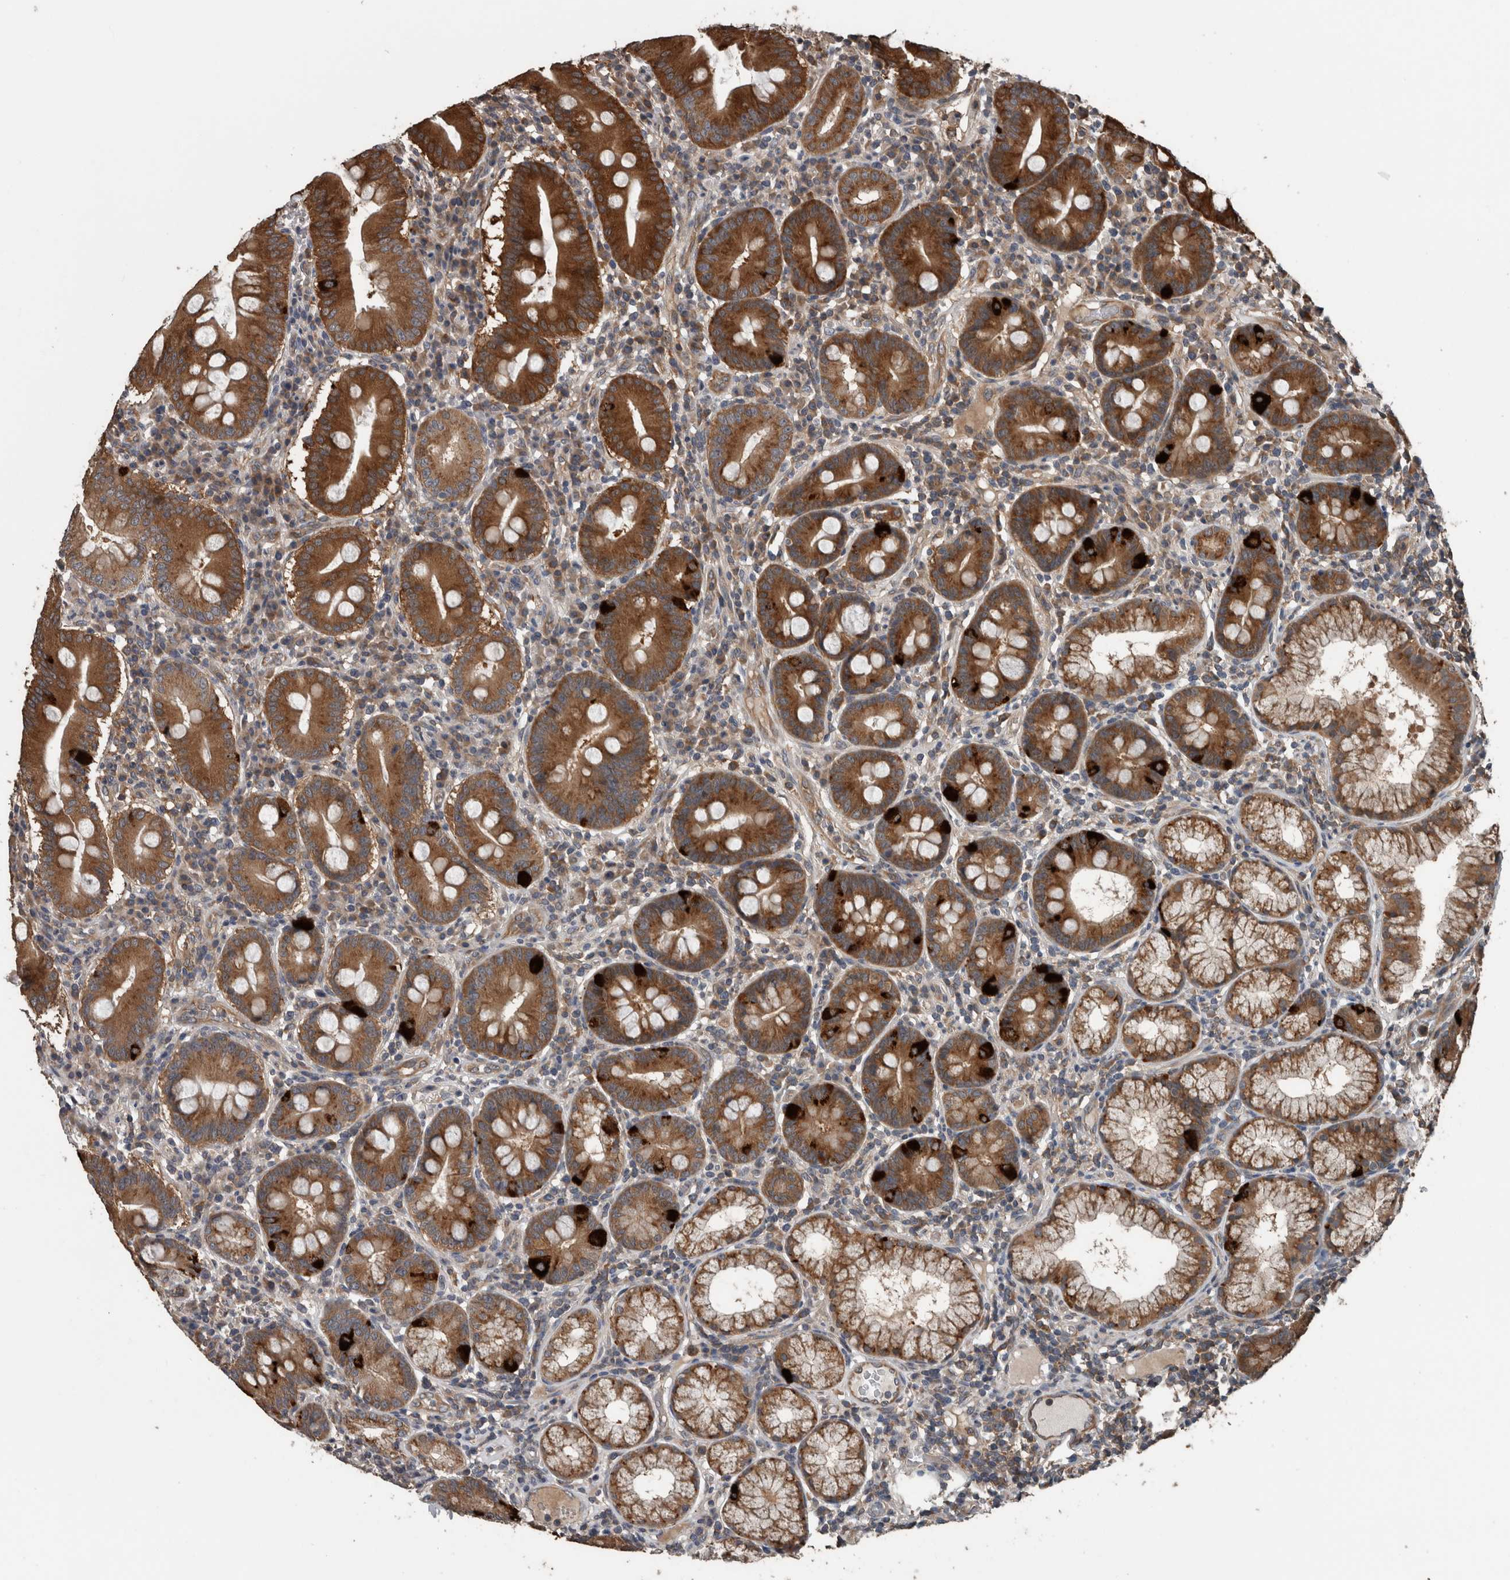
{"staining": {"intensity": "strong", "quantity": ">75%", "location": "cytoplasmic/membranous"}, "tissue": "duodenum", "cell_type": "Glandular cells", "image_type": "normal", "snomed": [{"axis": "morphology", "description": "Normal tissue, NOS"}, {"axis": "topography", "description": "Duodenum"}], "caption": "Immunohistochemistry (IHC) of unremarkable human duodenum displays high levels of strong cytoplasmic/membranous positivity in about >75% of glandular cells. (IHC, brightfield microscopy, high magnification).", "gene": "RIOK3", "patient": {"sex": "male", "age": 50}}